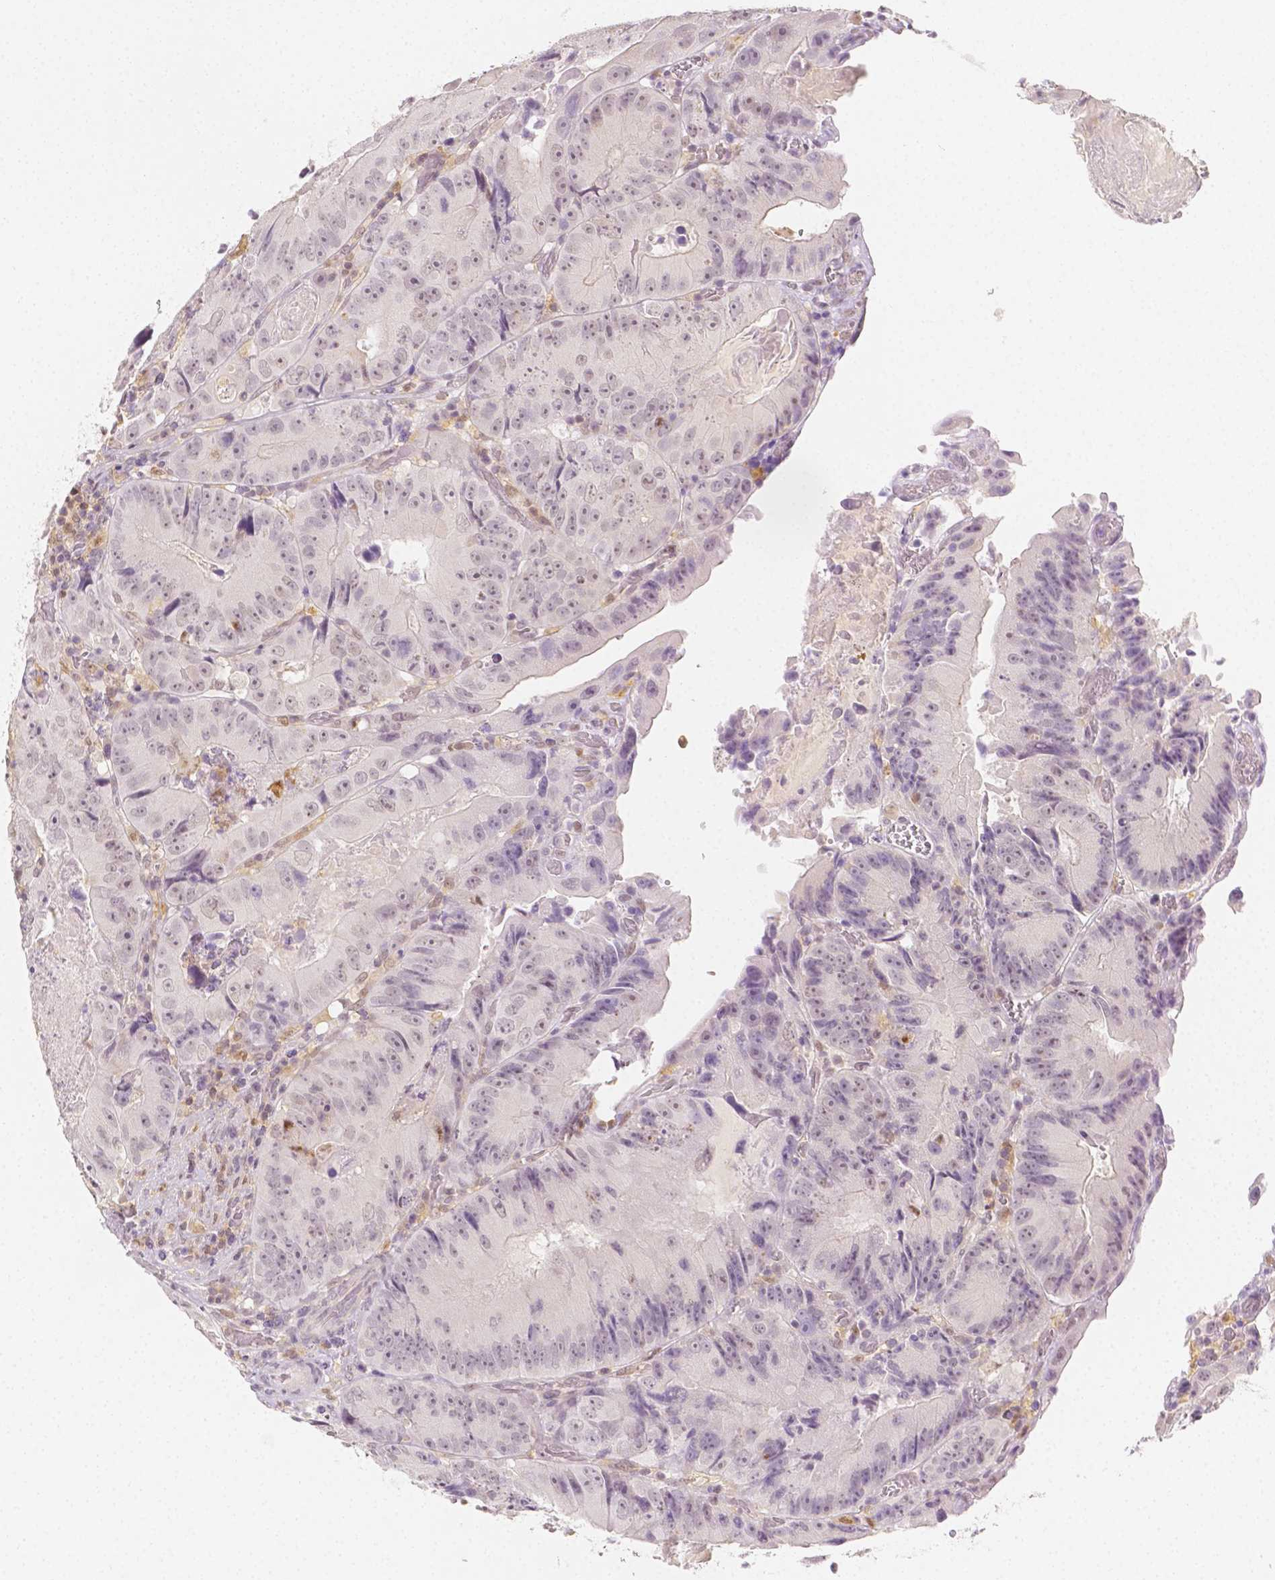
{"staining": {"intensity": "negative", "quantity": "none", "location": "none"}, "tissue": "colorectal cancer", "cell_type": "Tumor cells", "image_type": "cancer", "snomed": [{"axis": "morphology", "description": "Adenocarcinoma, NOS"}, {"axis": "topography", "description": "Colon"}], "caption": "Immunohistochemistry photomicrograph of neoplastic tissue: colorectal cancer stained with DAB (3,3'-diaminobenzidine) exhibits no significant protein staining in tumor cells.", "gene": "SGTB", "patient": {"sex": "female", "age": 86}}